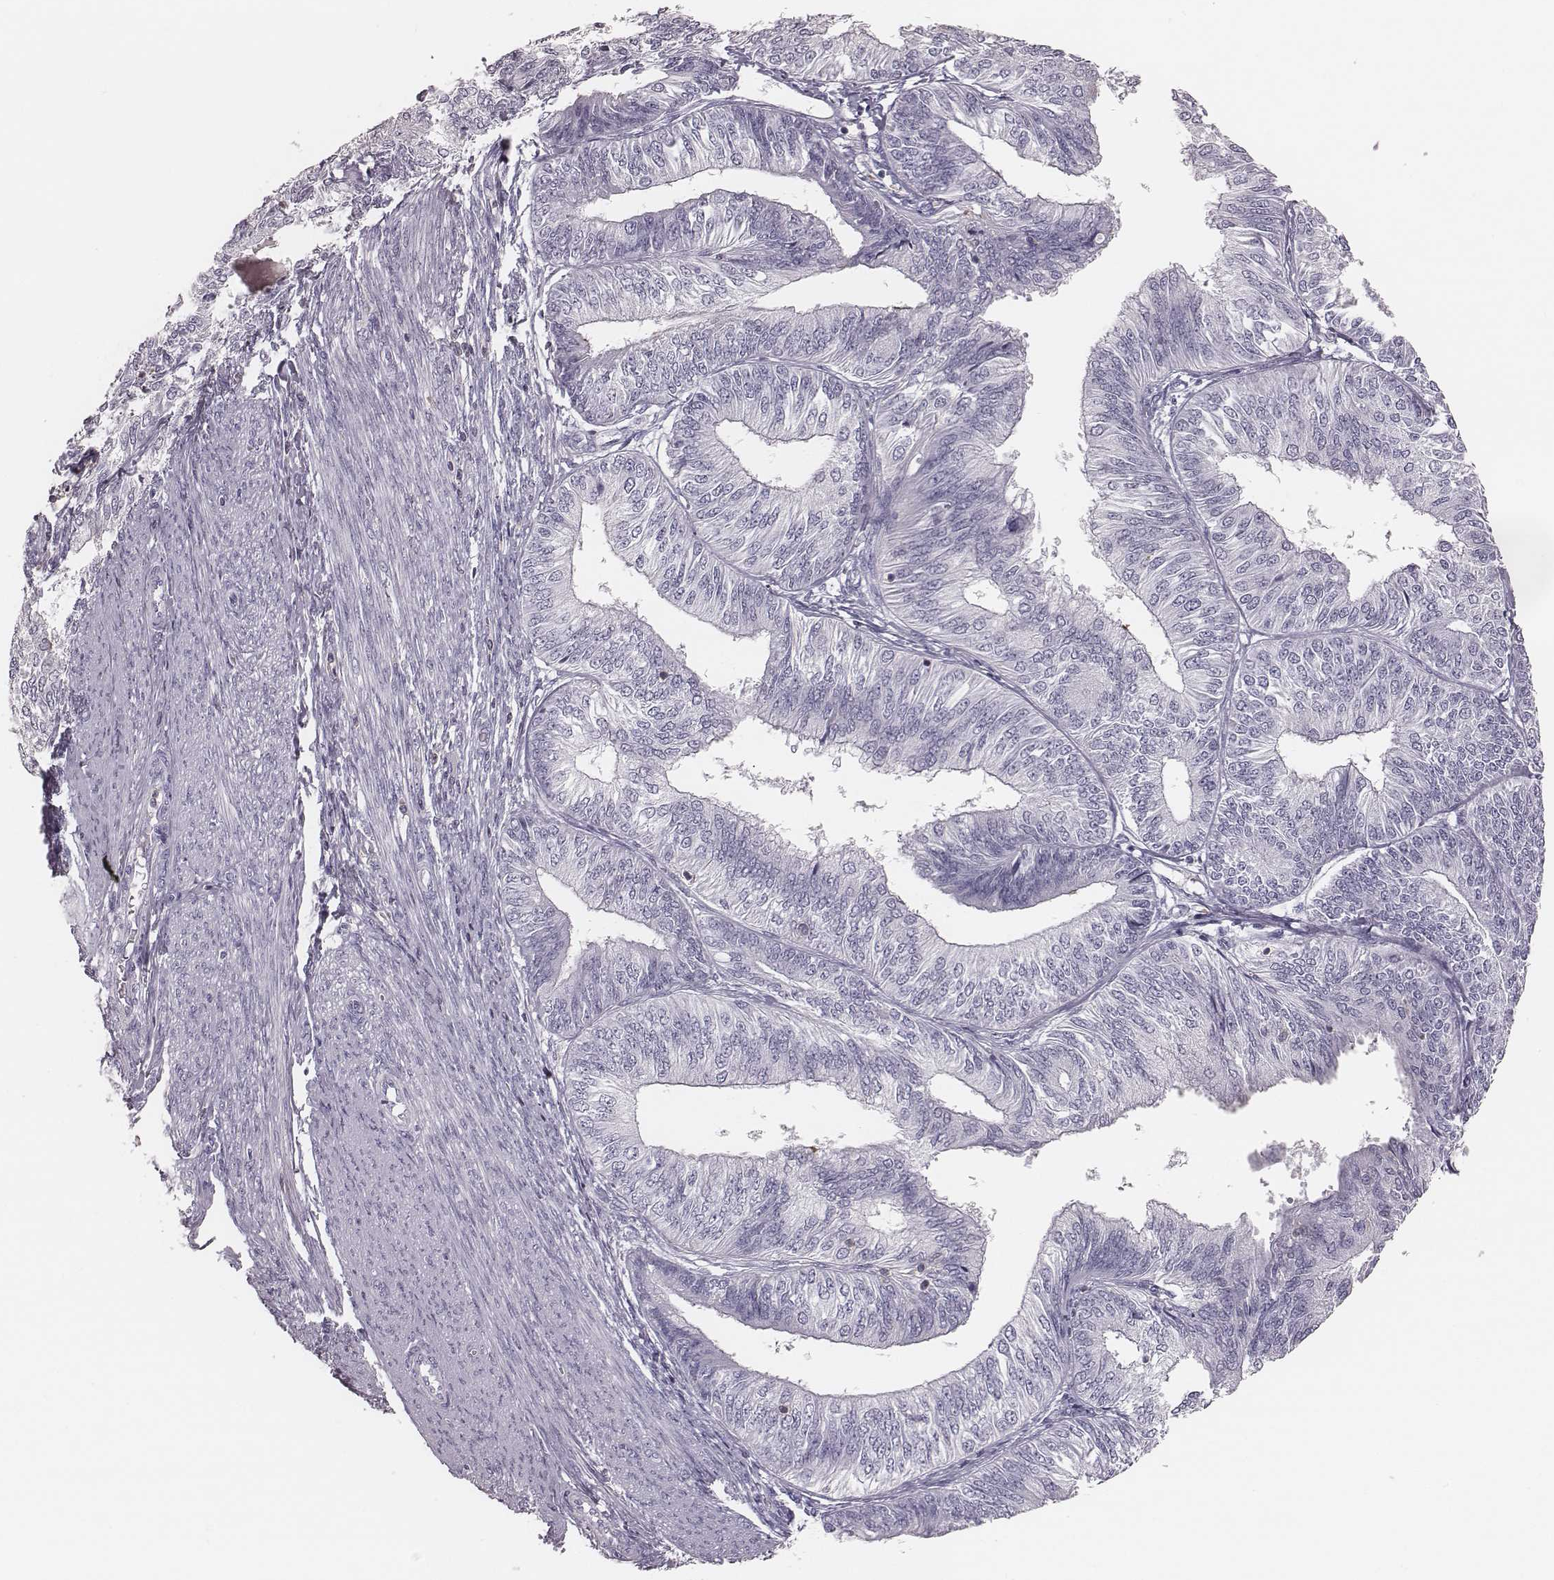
{"staining": {"intensity": "negative", "quantity": "none", "location": "none"}, "tissue": "endometrial cancer", "cell_type": "Tumor cells", "image_type": "cancer", "snomed": [{"axis": "morphology", "description": "Adenocarcinoma, NOS"}, {"axis": "topography", "description": "Endometrium"}], "caption": "IHC micrograph of human endometrial cancer stained for a protein (brown), which demonstrates no expression in tumor cells.", "gene": "ZNF365", "patient": {"sex": "female", "age": 58}}